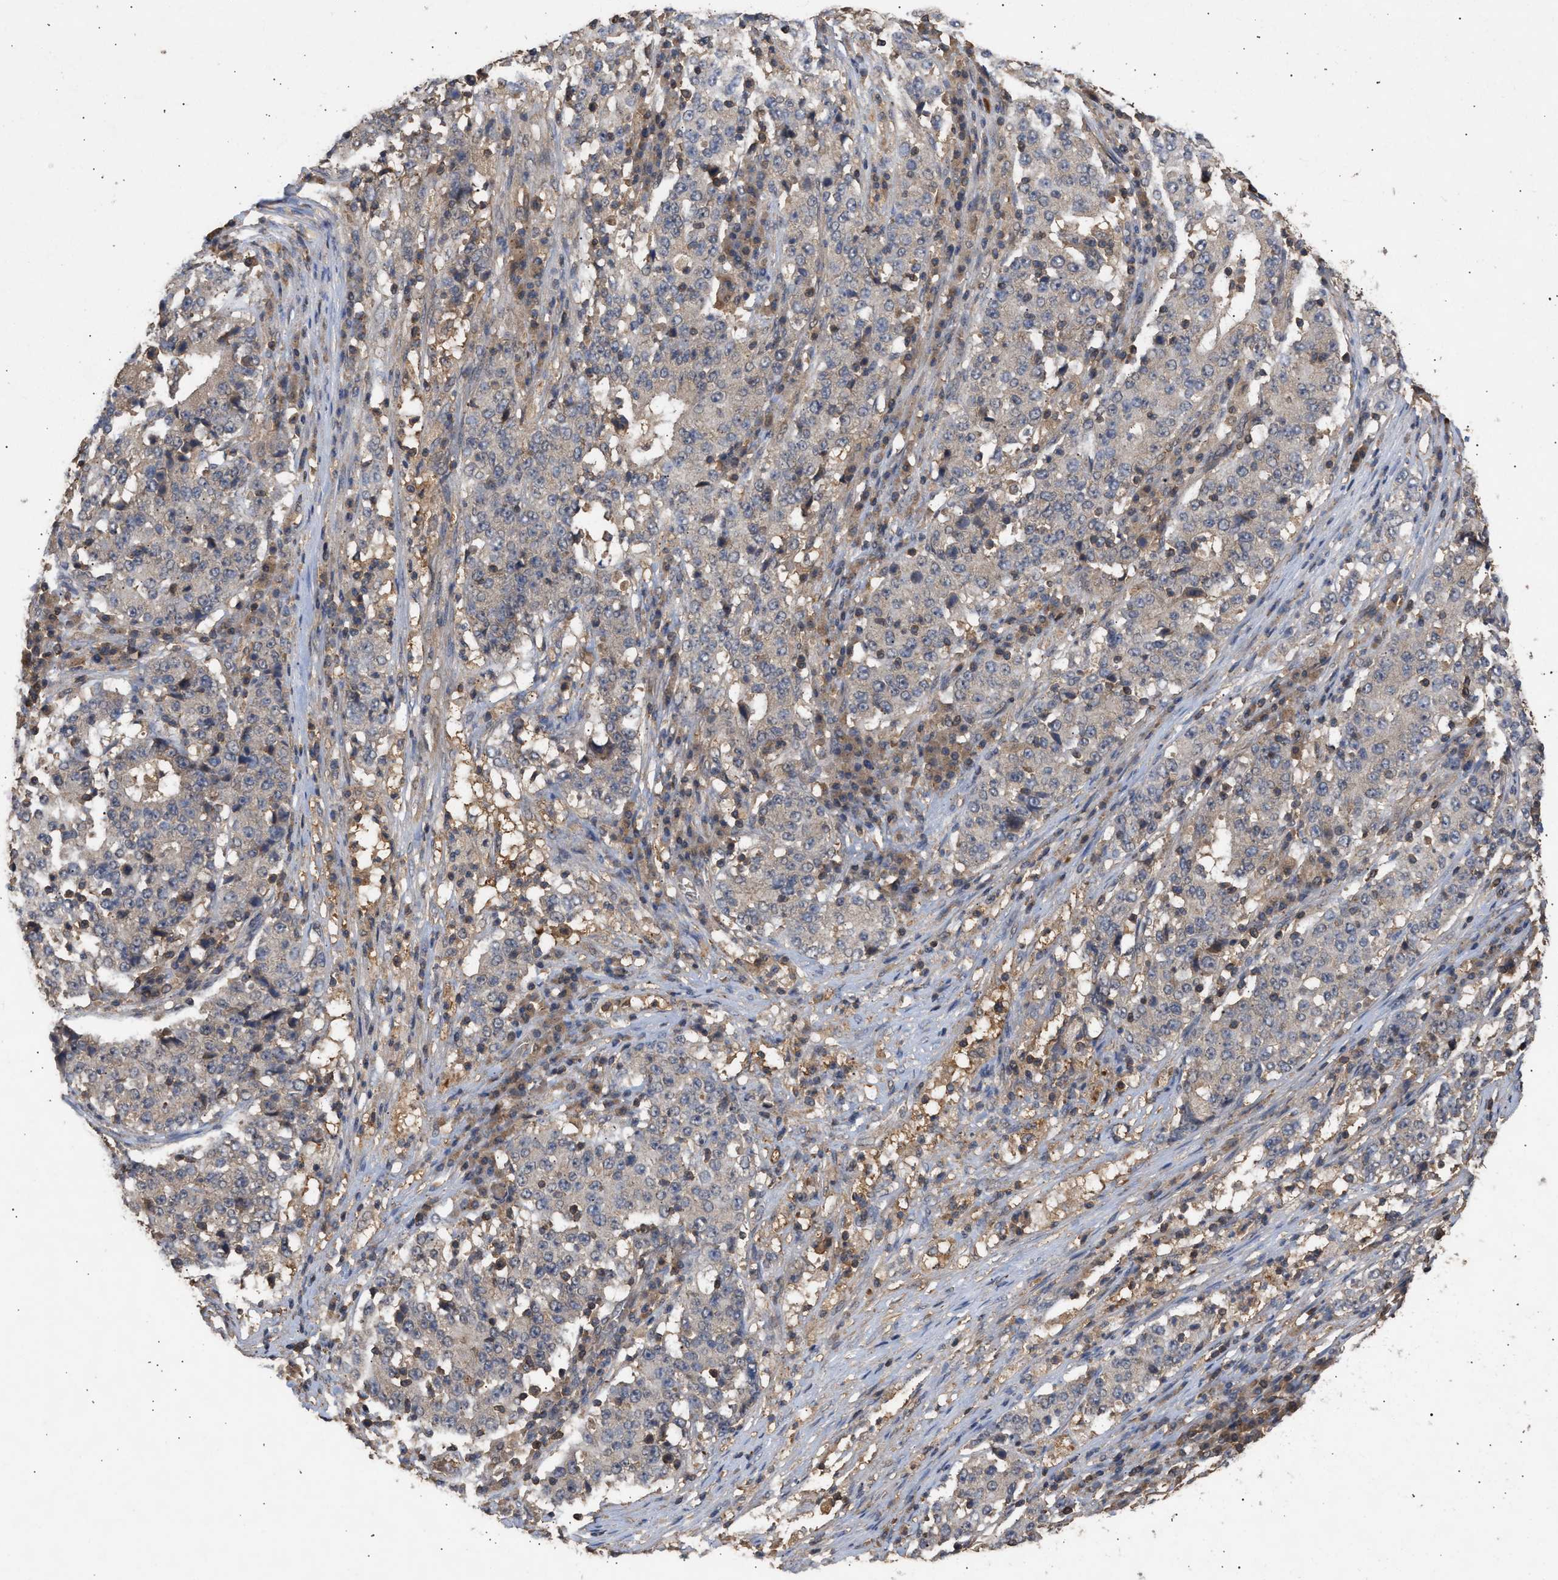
{"staining": {"intensity": "negative", "quantity": "none", "location": "none"}, "tissue": "stomach cancer", "cell_type": "Tumor cells", "image_type": "cancer", "snomed": [{"axis": "morphology", "description": "Adenocarcinoma, NOS"}, {"axis": "topography", "description": "Stomach"}], "caption": "Micrograph shows no significant protein staining in tumor cells of stomach adenocarcinoma. (Brightfield microscopy of DAB immunohistochemistry at high magnification).", "gene": "FITM1", "patient": {"sex": "male", "age": 59}}